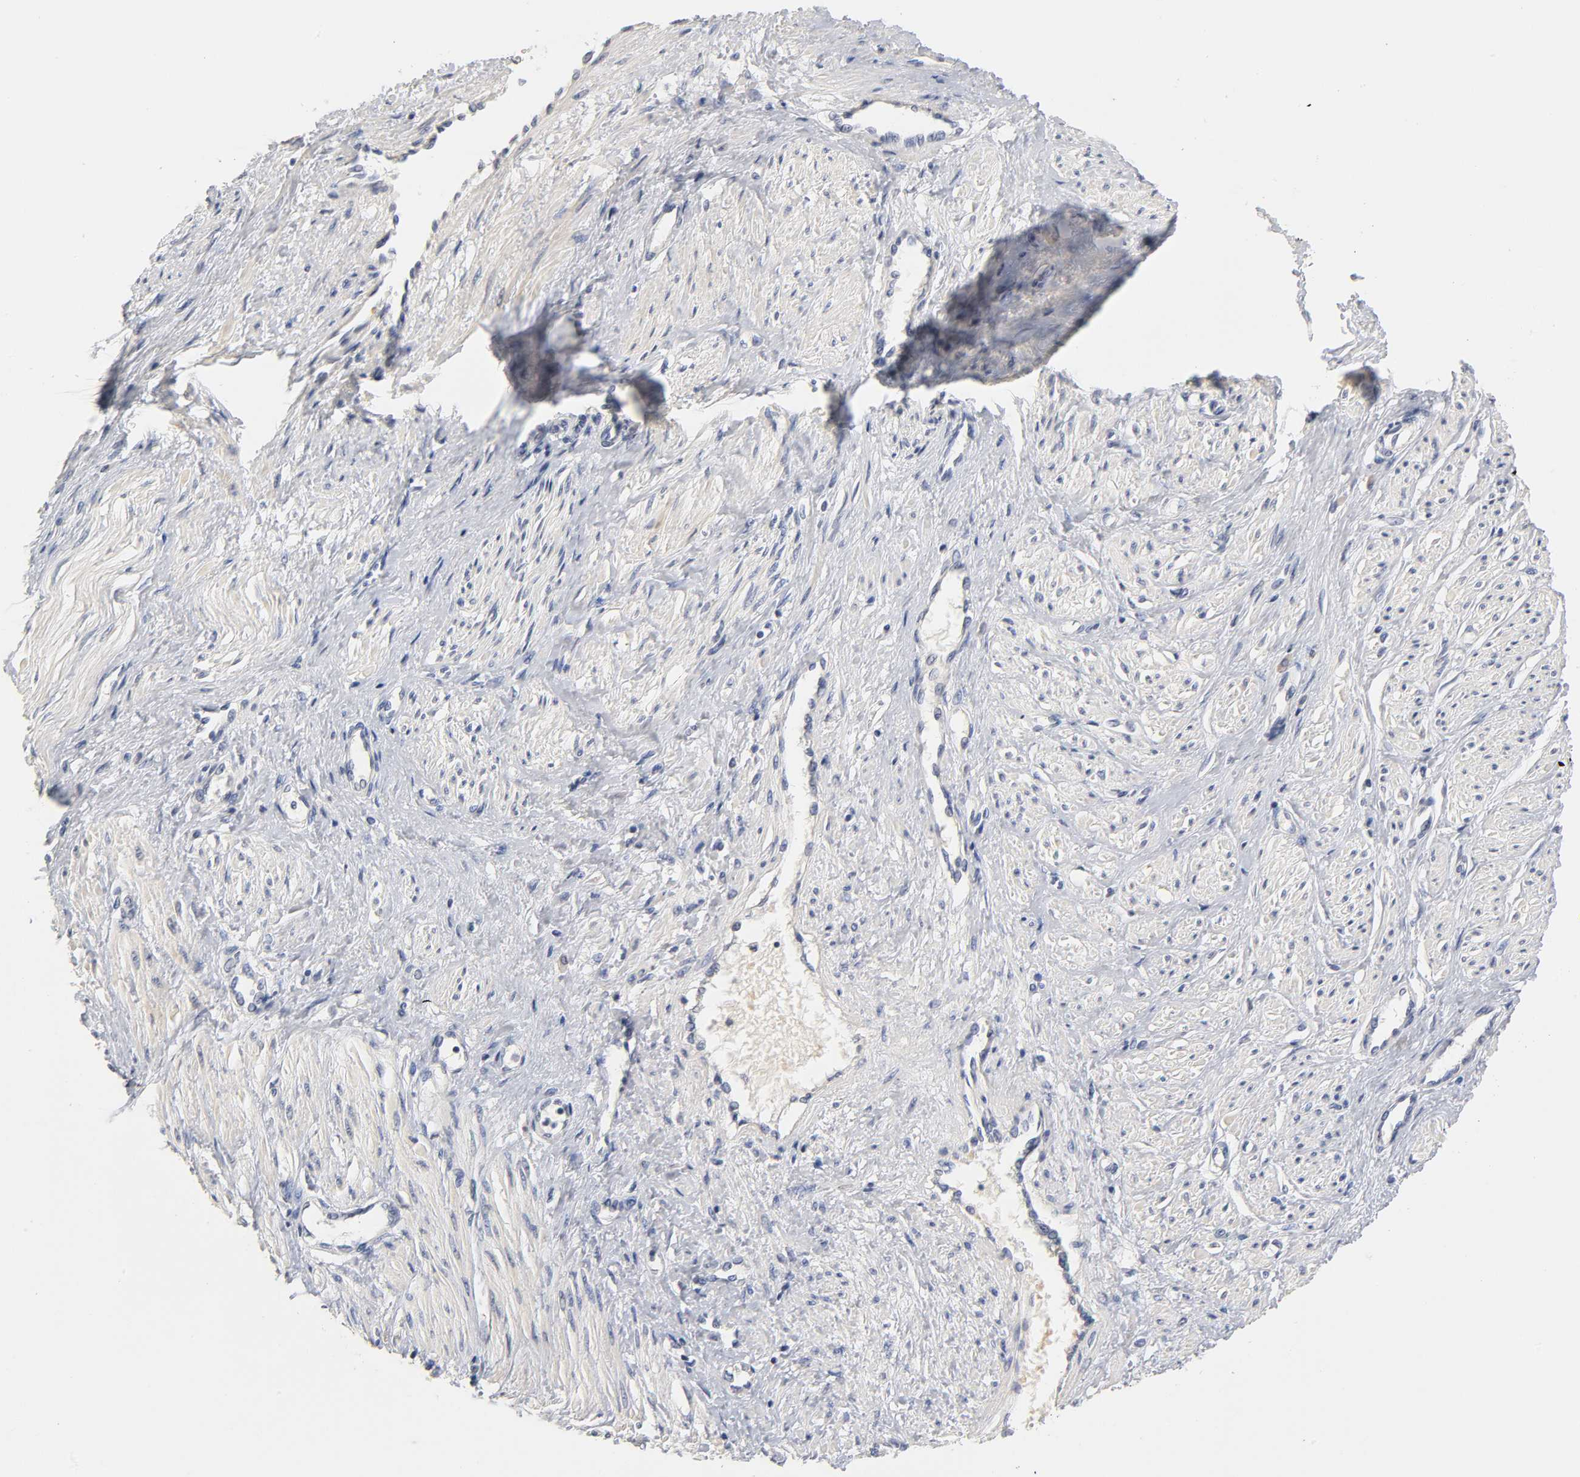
{"staining": {"intensity": "negative", "quantity": "none", "location": "none"}, "tissue": "smooth muscle", "cell_type": "Smooth muscle cells", "image_type": "normal", "snomed": [{"axis": "morphology", "description": "Normal tissue, NOS"}, {"axis": "topography", "description": "Smooth muscle"}, {"axis": "topography", "description": "Uterus"}], "caption": "High power microscopy micrograph of an immunohistochemistry micrograph of normal smooth muscle, revealing no significant positivity in smooth muscle cells. (DAB immunohistochemistry (IHC) with hematoxylin counter stain).", "gene": "OVOL1", "patient": {"sex": "female", "age": 39}}